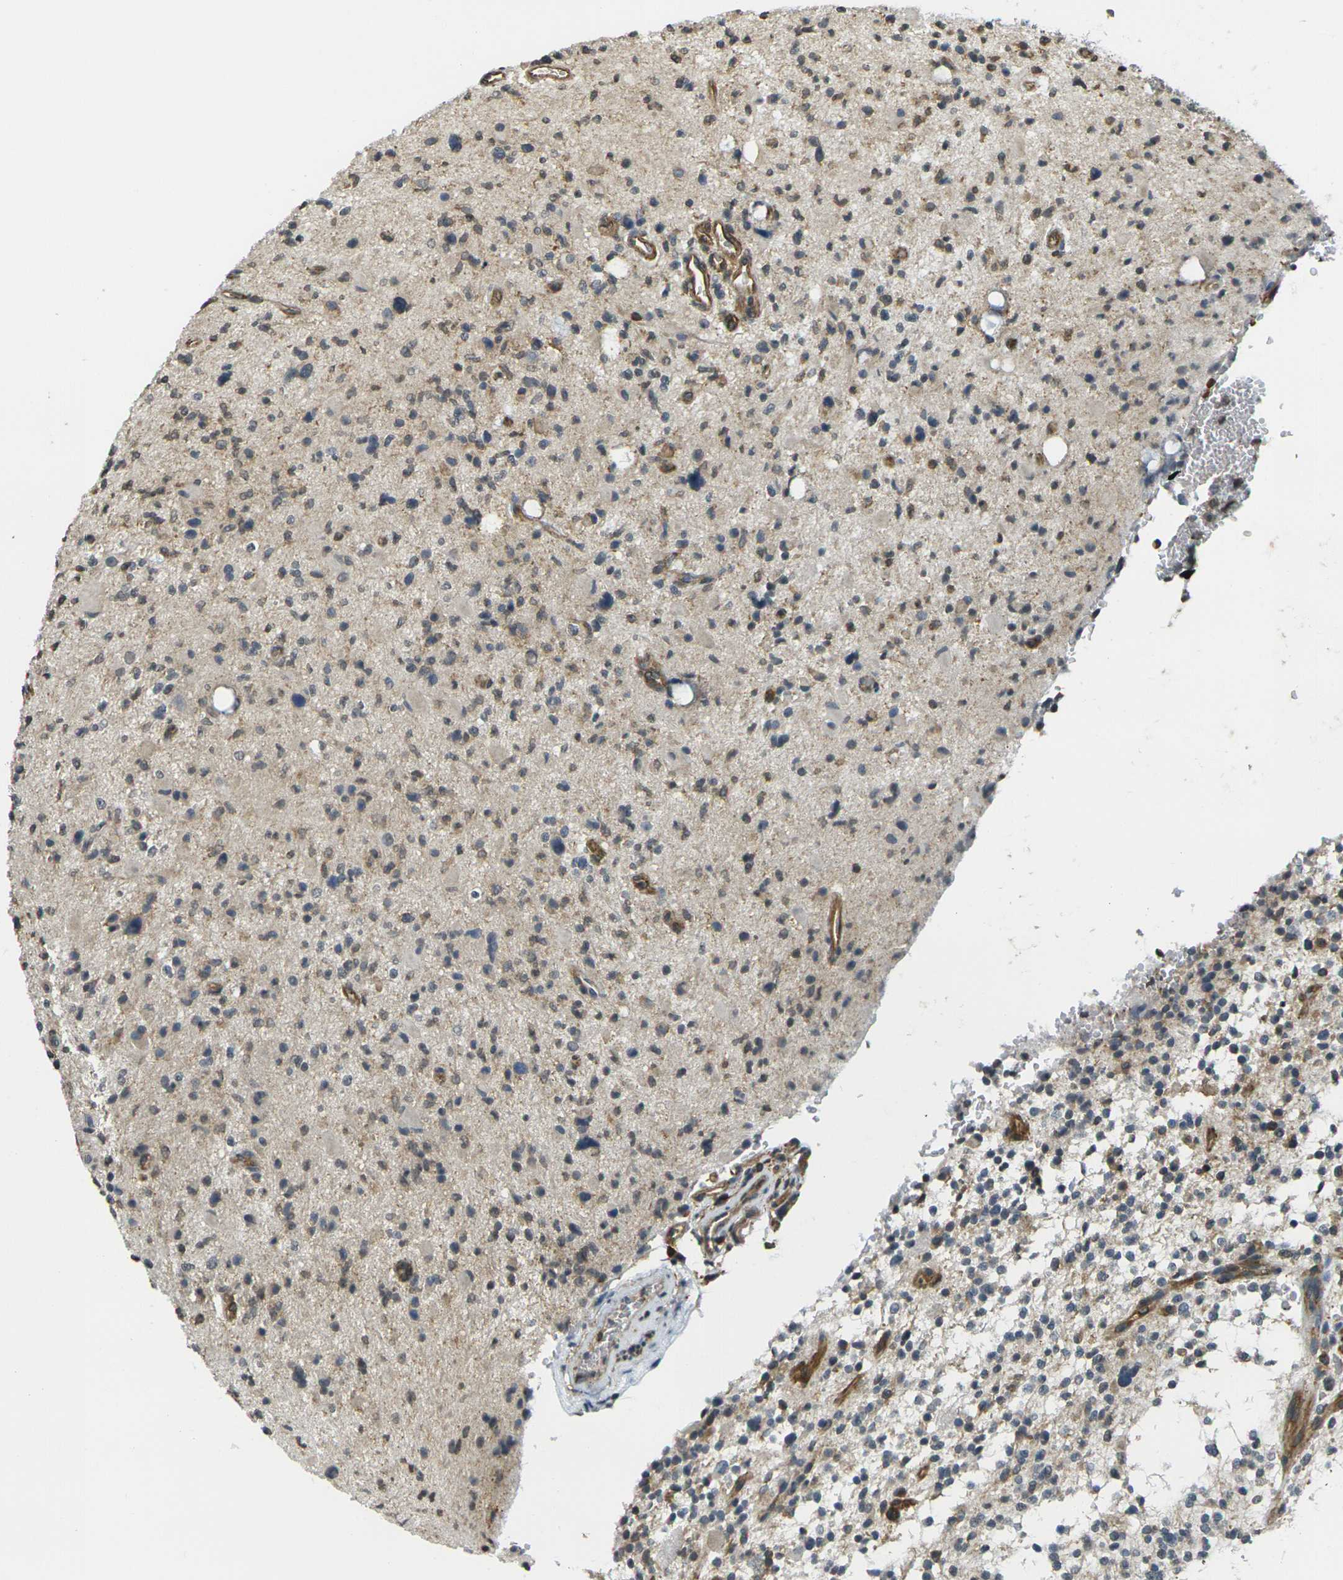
{"staining": {"intensity": "moderate", "quantity": "<25%", "location": "cytoplasmic/membranous"}, "tissue": "glioma", "cell_type": "Tumor cells", "image_type": "cancer", "snomed": [{"axis": "morphology", "description": "Glioma, malignant, High grade"}, {"axis": "topography", "description": "Brain"}], "caption": "This micrograph demonstrates IHC staining of human malignant glioma (high-grade), with low moderate cytoplasmic/membranous positivity in approximately <25% of tumor cells.", "gene": "CAST", "patient": {"sex": "male", "age": 48}}